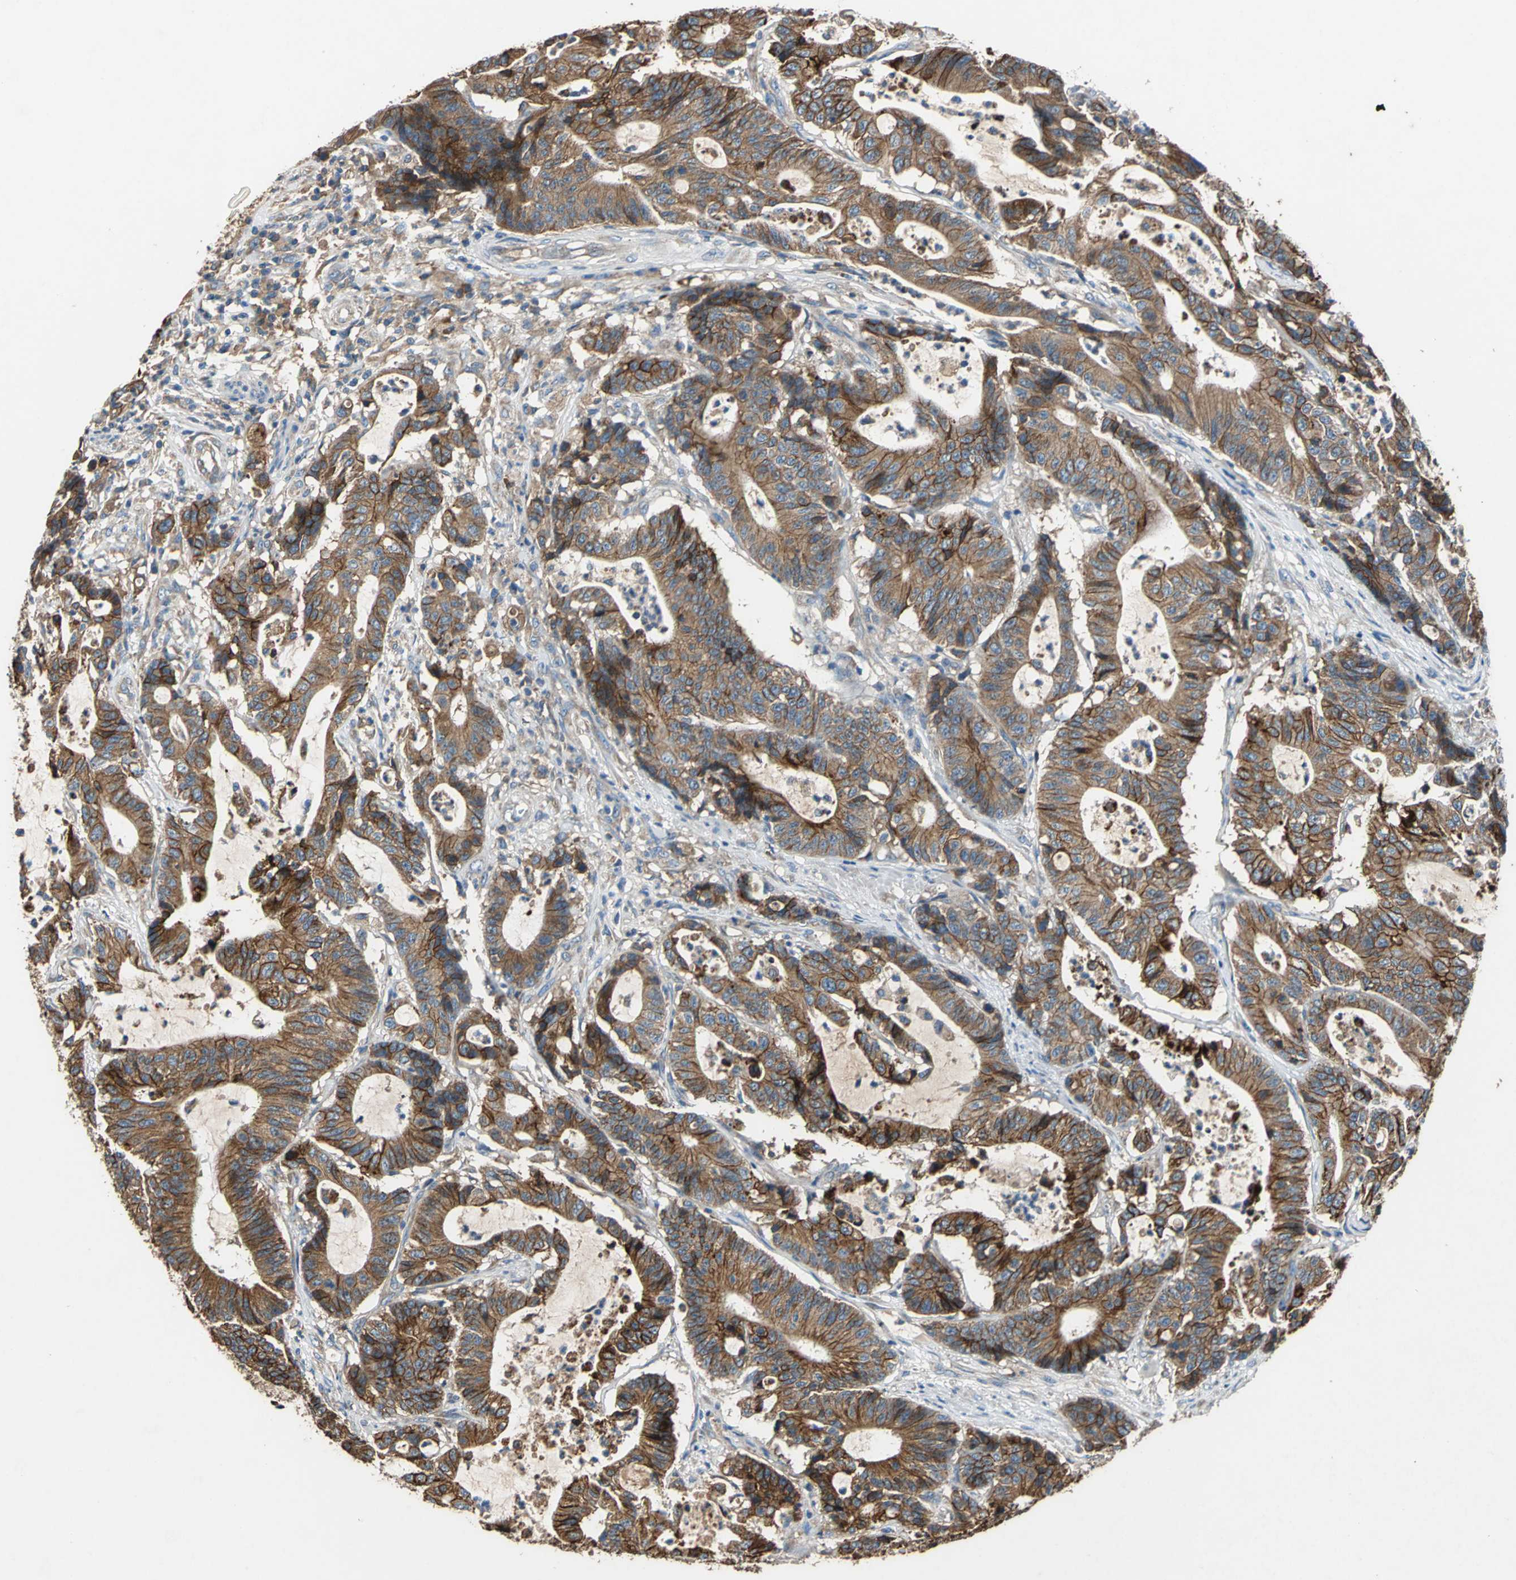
{"staining": {"intensity": "strong", "quantity": ">75%", "location": "cytoplasmic/membranous"}, "tissue": "colorectal cancer", "cell_type": "Tumor cells", "image_type": "cancer", "snomed": [{"axis": "morphology", "description": "Adenocarcinoma, NOS"}, {"axis": "topography", "description": "Colon"}], "caption": "Immunohistochemical staining of human adenocarcinoma (colorectal) exhibits high levels of strong cytoplasmic/membranous protein positivity in about >75% of tumor cells.", "gene": "HEPH", "patient": {"sex": "female", "age": 84}}